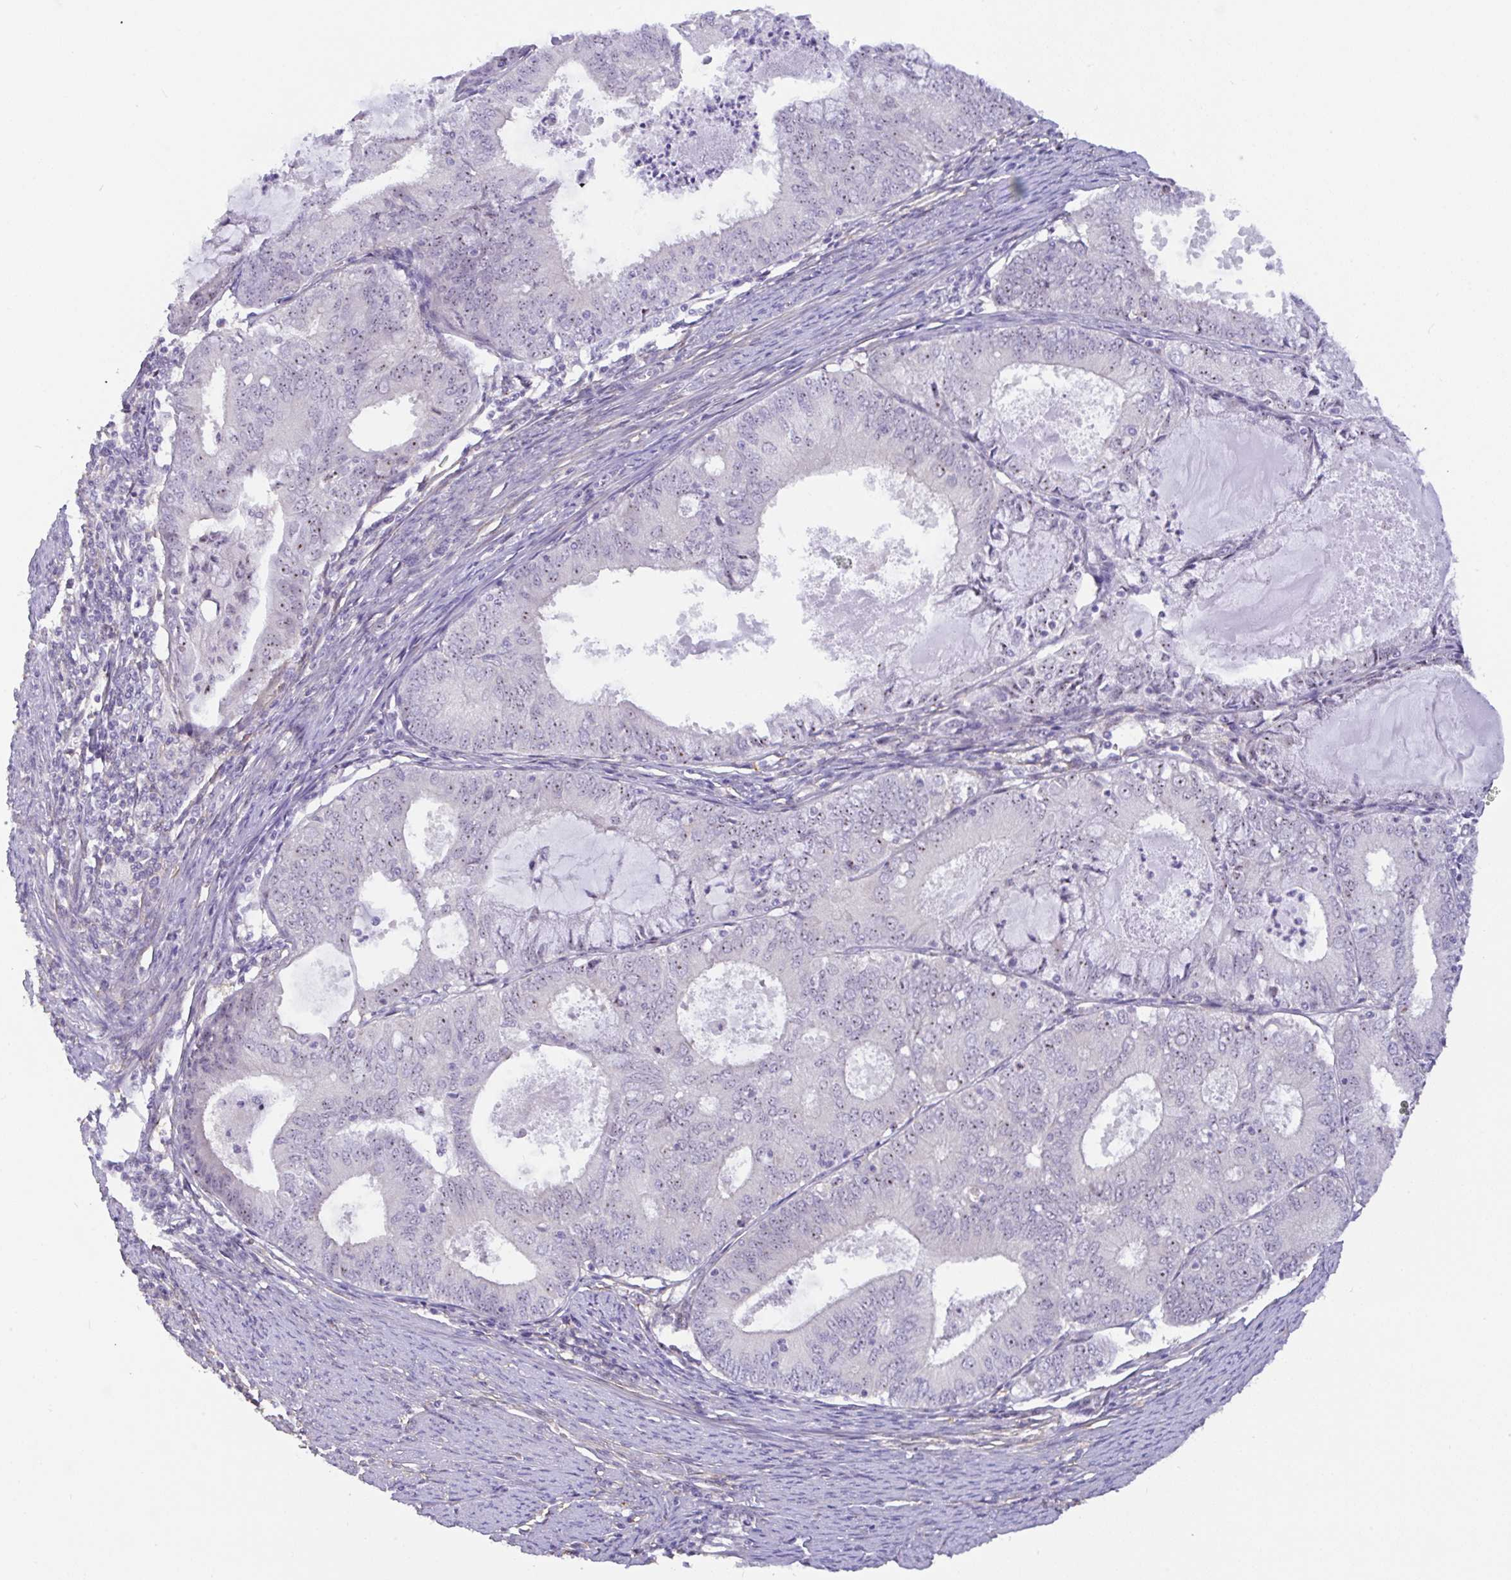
{"staining": {"intensity": "weak", "quantity": "<25%", "location": "nuclear"}, "tissue": "endometrial cancer", "cell_type": "Tumor cells", "image_type": "cancer", "snomed": [{"axis": "morphology", "description": "Adenocarcinoma, NOS"}, {"axis": "topography", "description": "Endometrium"}], "caption": "This is an immunohistochemistry (IHC) histopathology image of endometrial adenocarcinoma. There is no expression in tumor cells.", "gene": "MXRA8", "patient": {"sex": "female", "age": 57}}